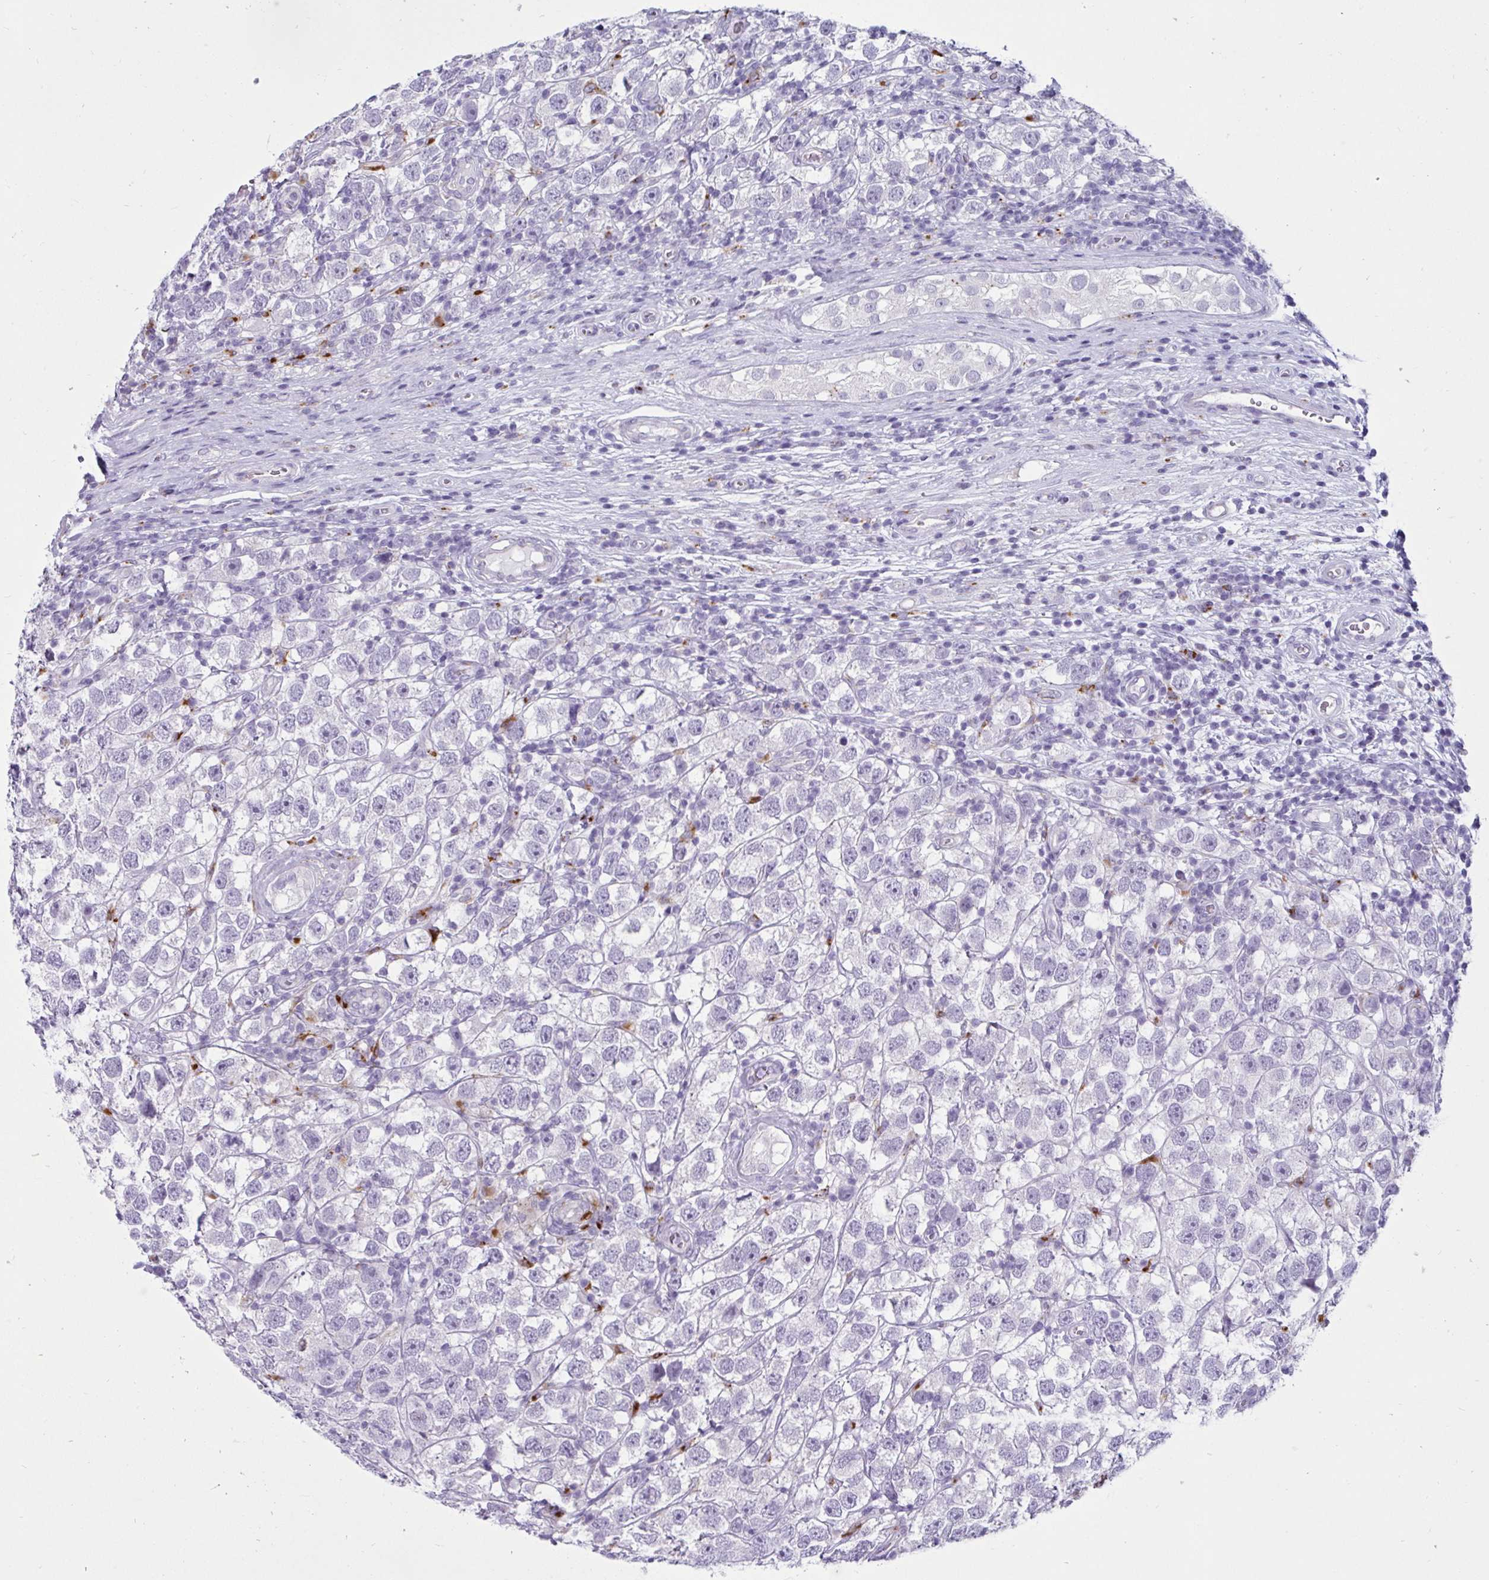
{"staining": {"intensity": "negative", "quantity": "none", "location": "none"}, "tissue": "testis cancer", "cell_type": "Tumor cells", "image_type": "cancer", "snomed": [{"axis": "morphology", "description": "Seminoma, NOS"}, {"axis": "topography", "description": "Testis"}], "caption": "An image of testis cancer (seminoma) stained for a protein shows no brown staining in tumor cells.", "gene": "CTSZ", "patient": {"sex": "male", "age": 26}}